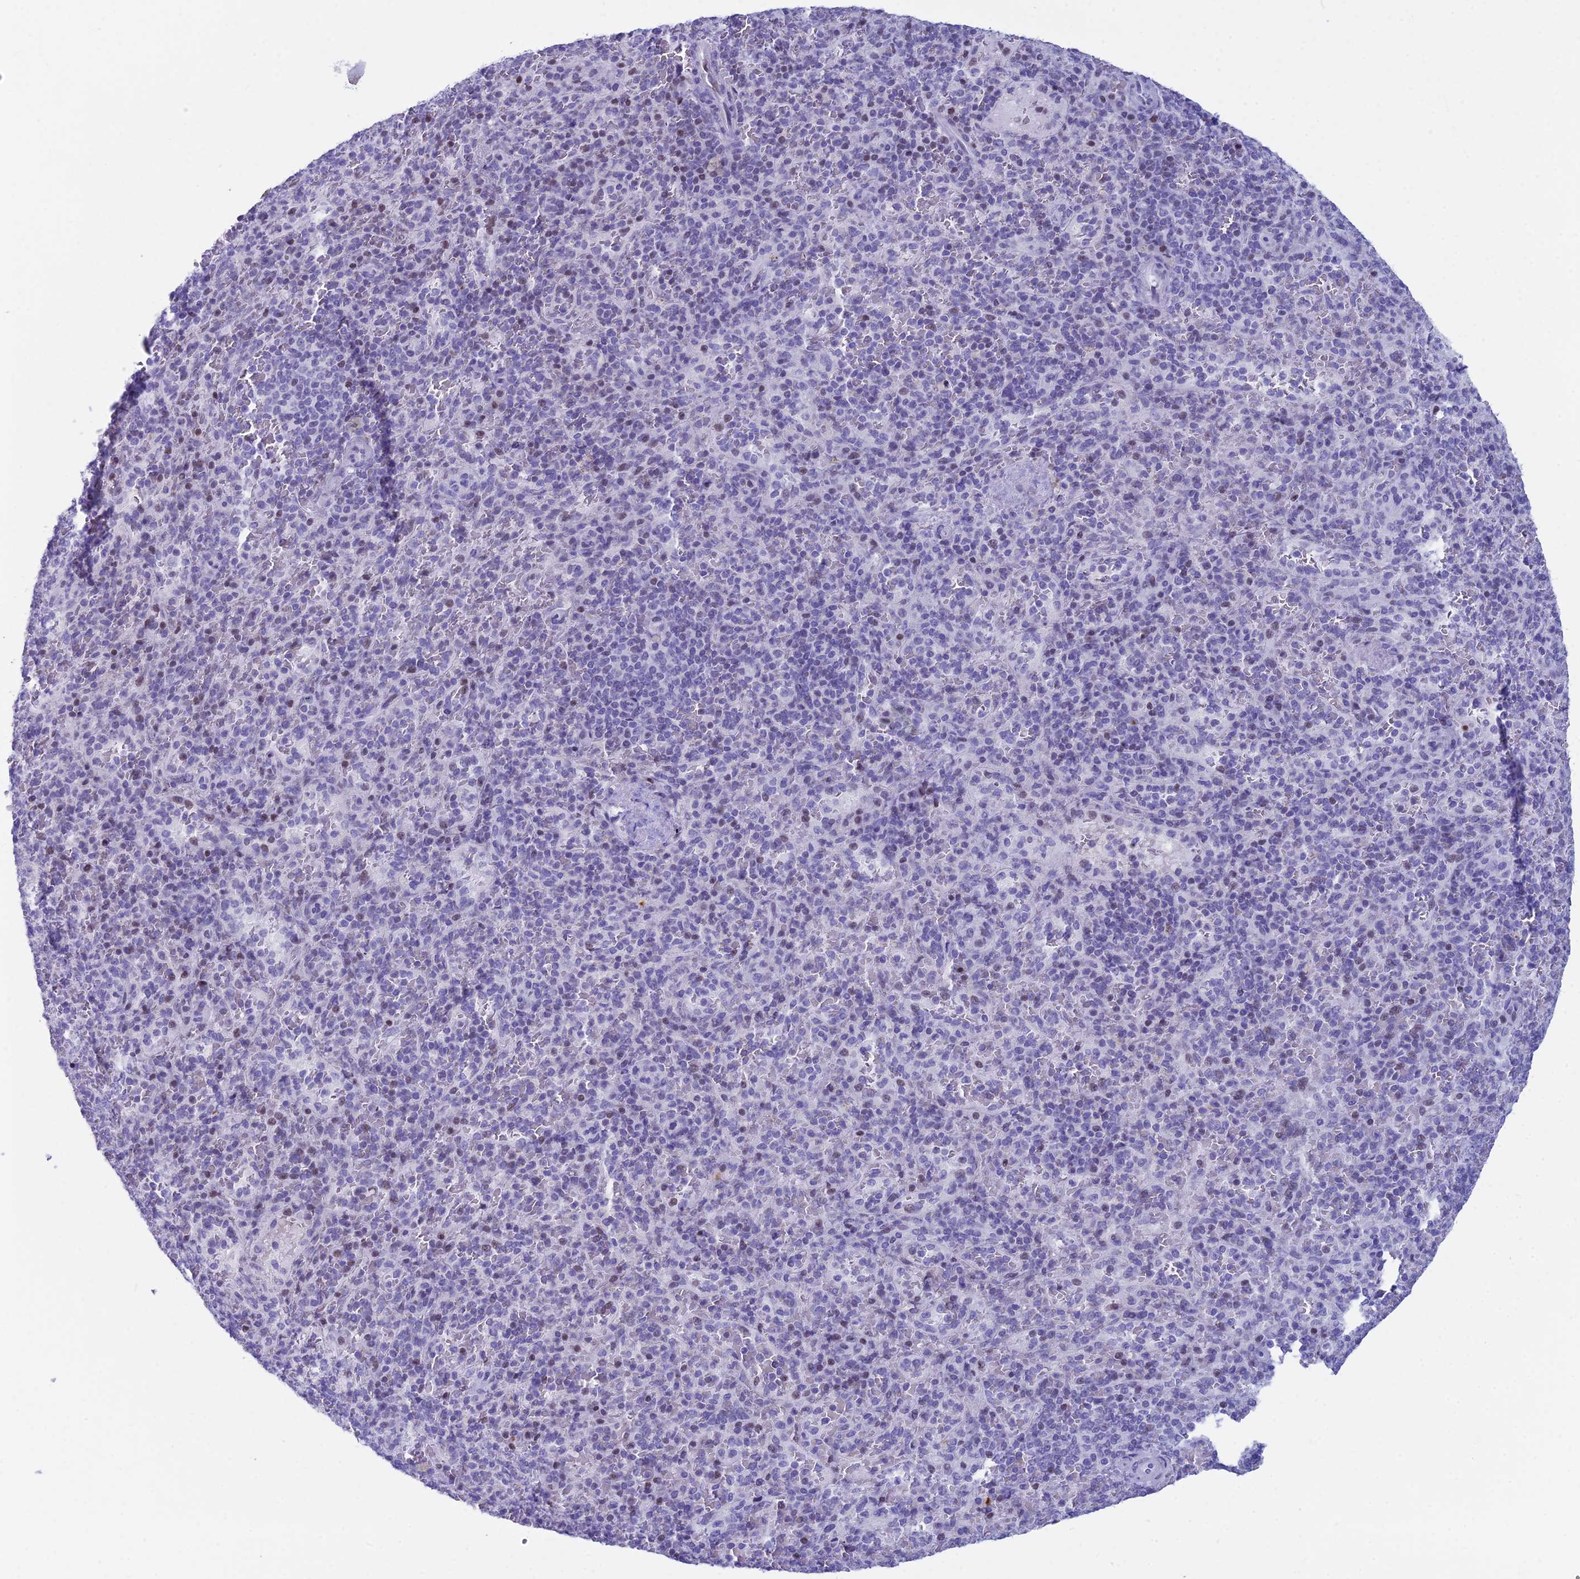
{"staining": {"intensity": "negative", "quantity": "none", "location": "none"}, "tissue": "spleen", "cell_type": "Cells in red pulp", "image_type": "normal", "snomed": [{"axis": "morphology", "description": "Normal tissue, NOS"}, {"axis": "topography", "description": "Spleen"}], "caption": "Spleen was stained to show a protein in brown. There is no significant positivity in cells in red pulp. (Stains: DAB IHC with hematoxylin counter stain, Microscopy: brightfield microscopy at high magnification).", "gene": "CC2D2A", "patient": {"sex": "male", "age": 82}}